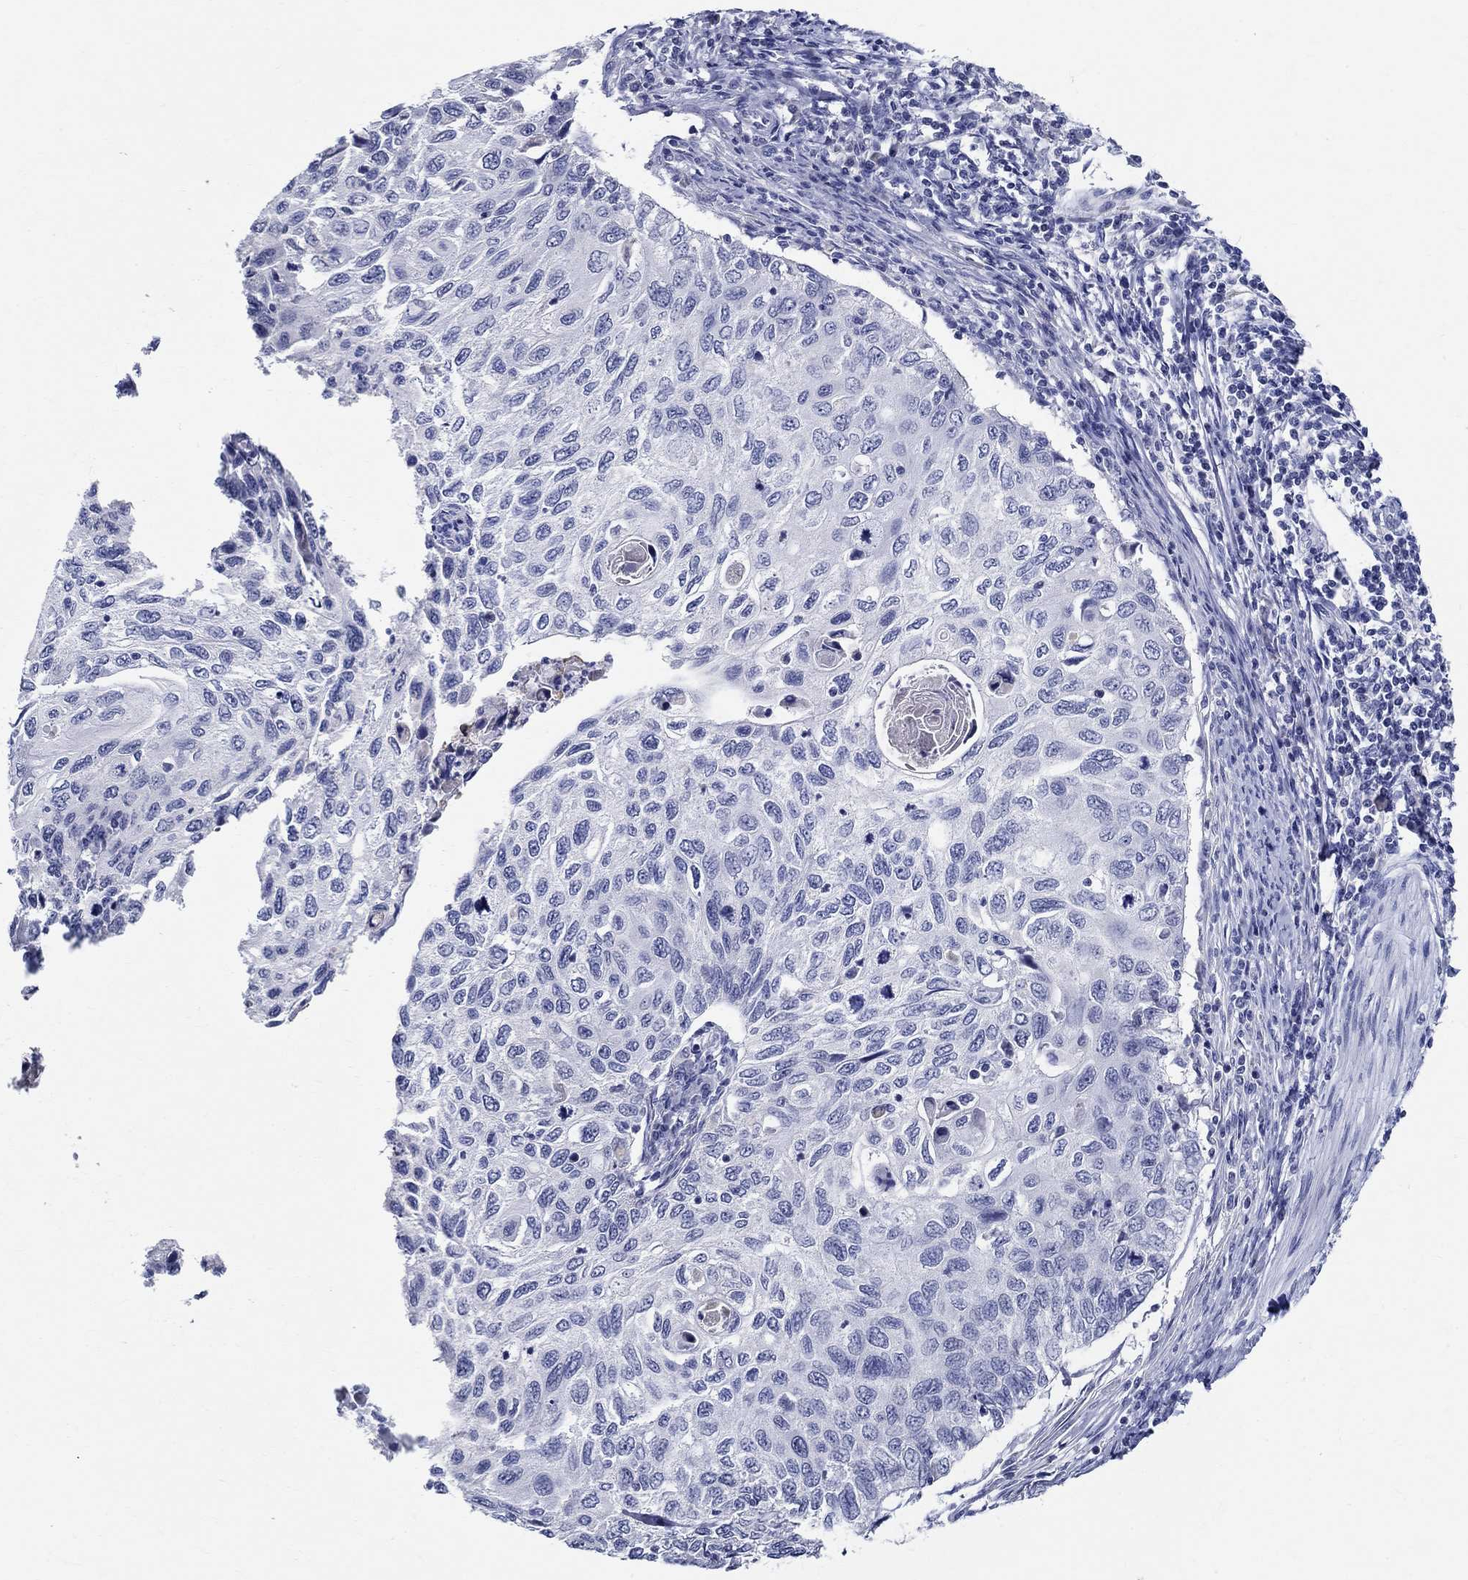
{"staining": {"intensity": "negative", "quantity": "none", "location": "none"}, "tissue": "cervical cancer", "cell_type": "Tumor cells", "image_type": "cancer", "snomed": [{"axis": "morphology", "description": "Squamous cell carcinoma, NOS"}, {"axis": "topography", "description": "Cervix"}], "caption": "This is an IHC micrograph of cervical squamous cell carcinoma. There is no staining in tumor cells.", "gene": "CETN1", "patient": {"sex": "female", "age": 70}}